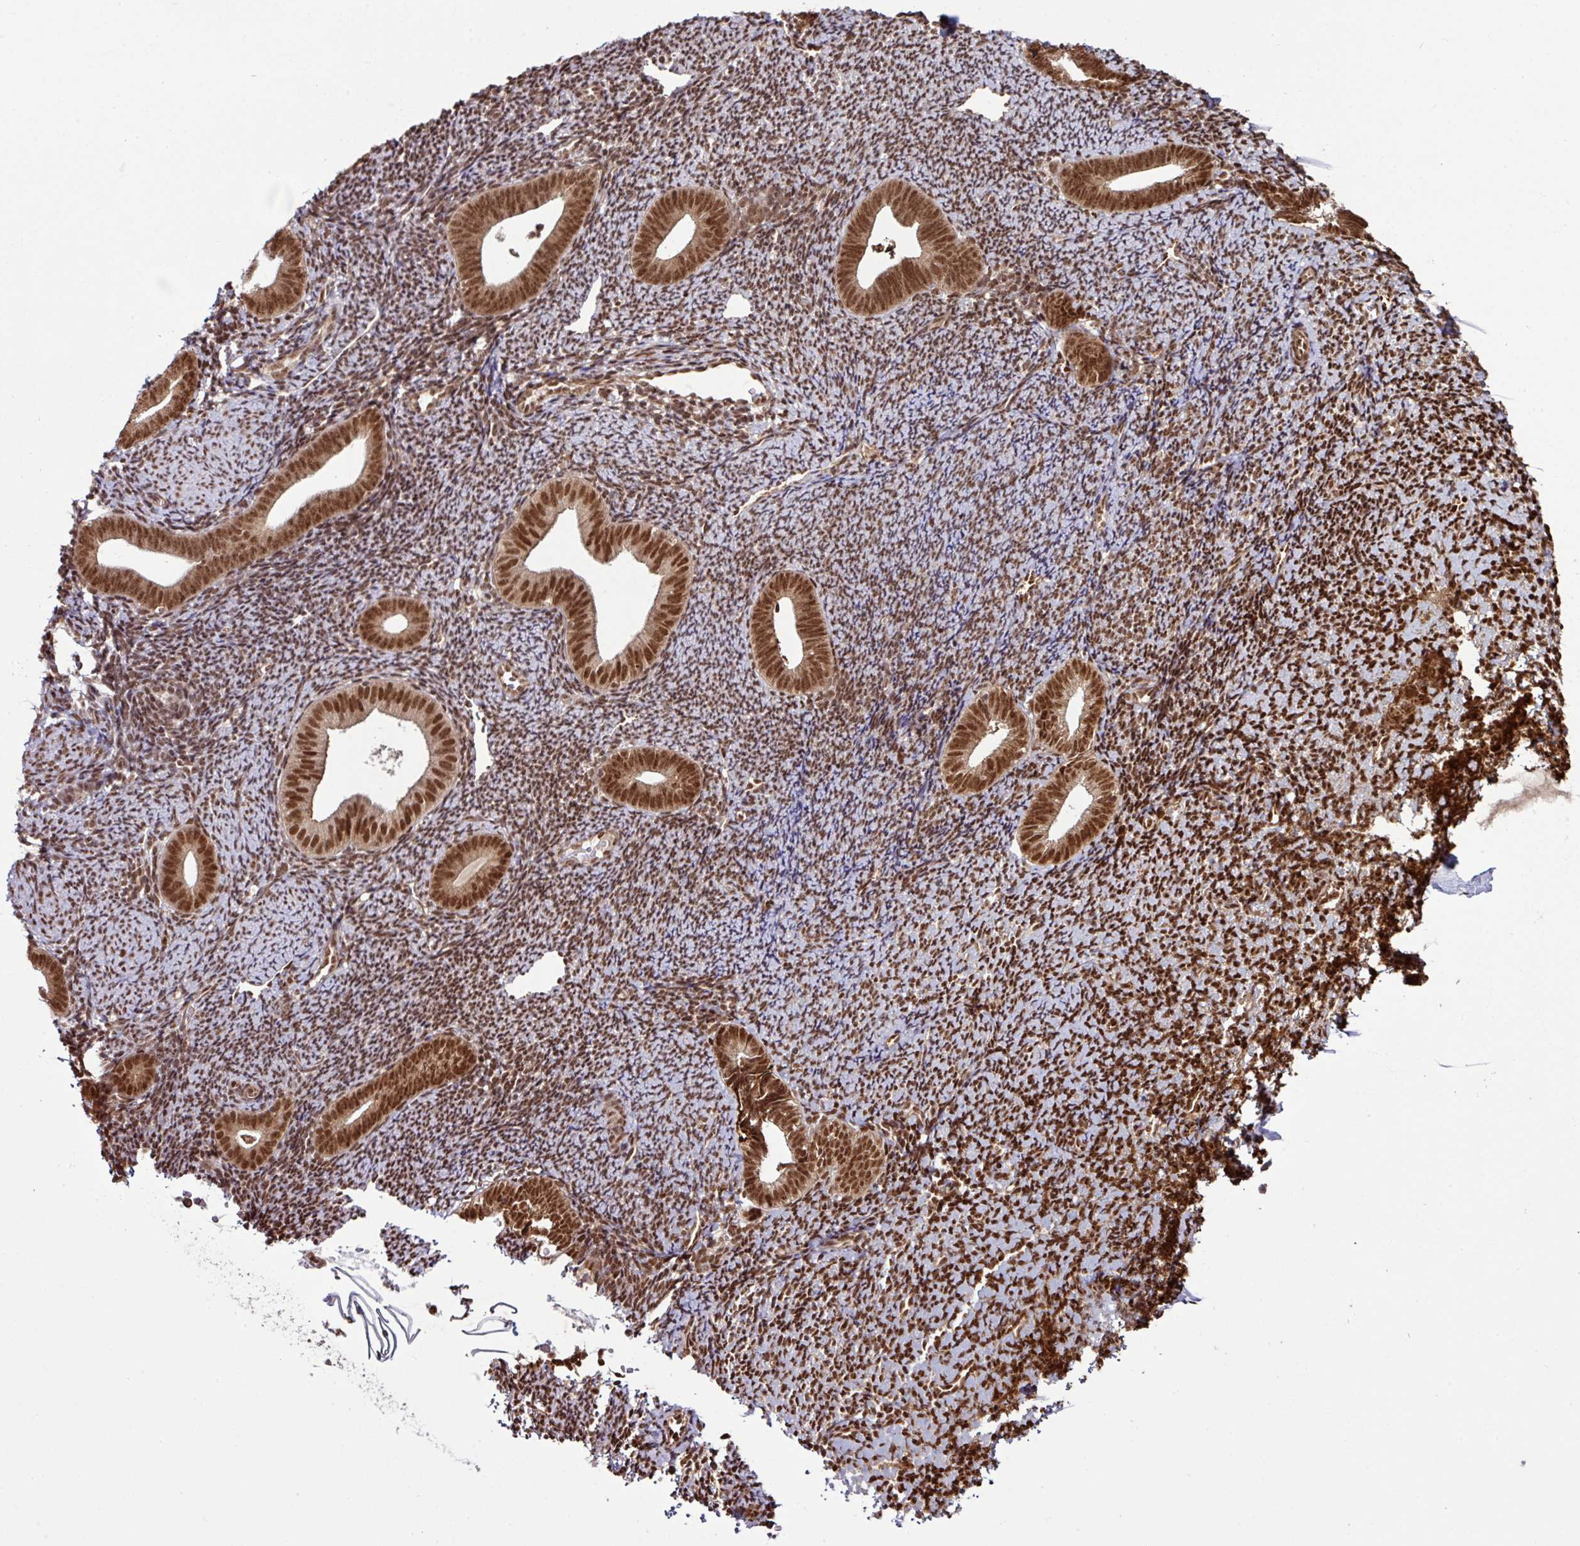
{"staining": {"intensity": "moderate", "quantity": ">75%", "location": "nuclear"}, "tissue": "endometrium", "cell_type": "Cells in endometrial stroma", "image_type": "normal", "snomed": [{"axis": "morphology", "description": "Normal tissue, NOS"}, {"axis": "topography", "description": "Endometrium"}], "caption": "About >75% of cells in endometrial stroma in unremarkable human endometrium reveal moderate nuclear protein staining as visualized by brown immunohistochemical staining.", "gene": "MORF4L2", "patient": {"sex": "female", "age": 39}}